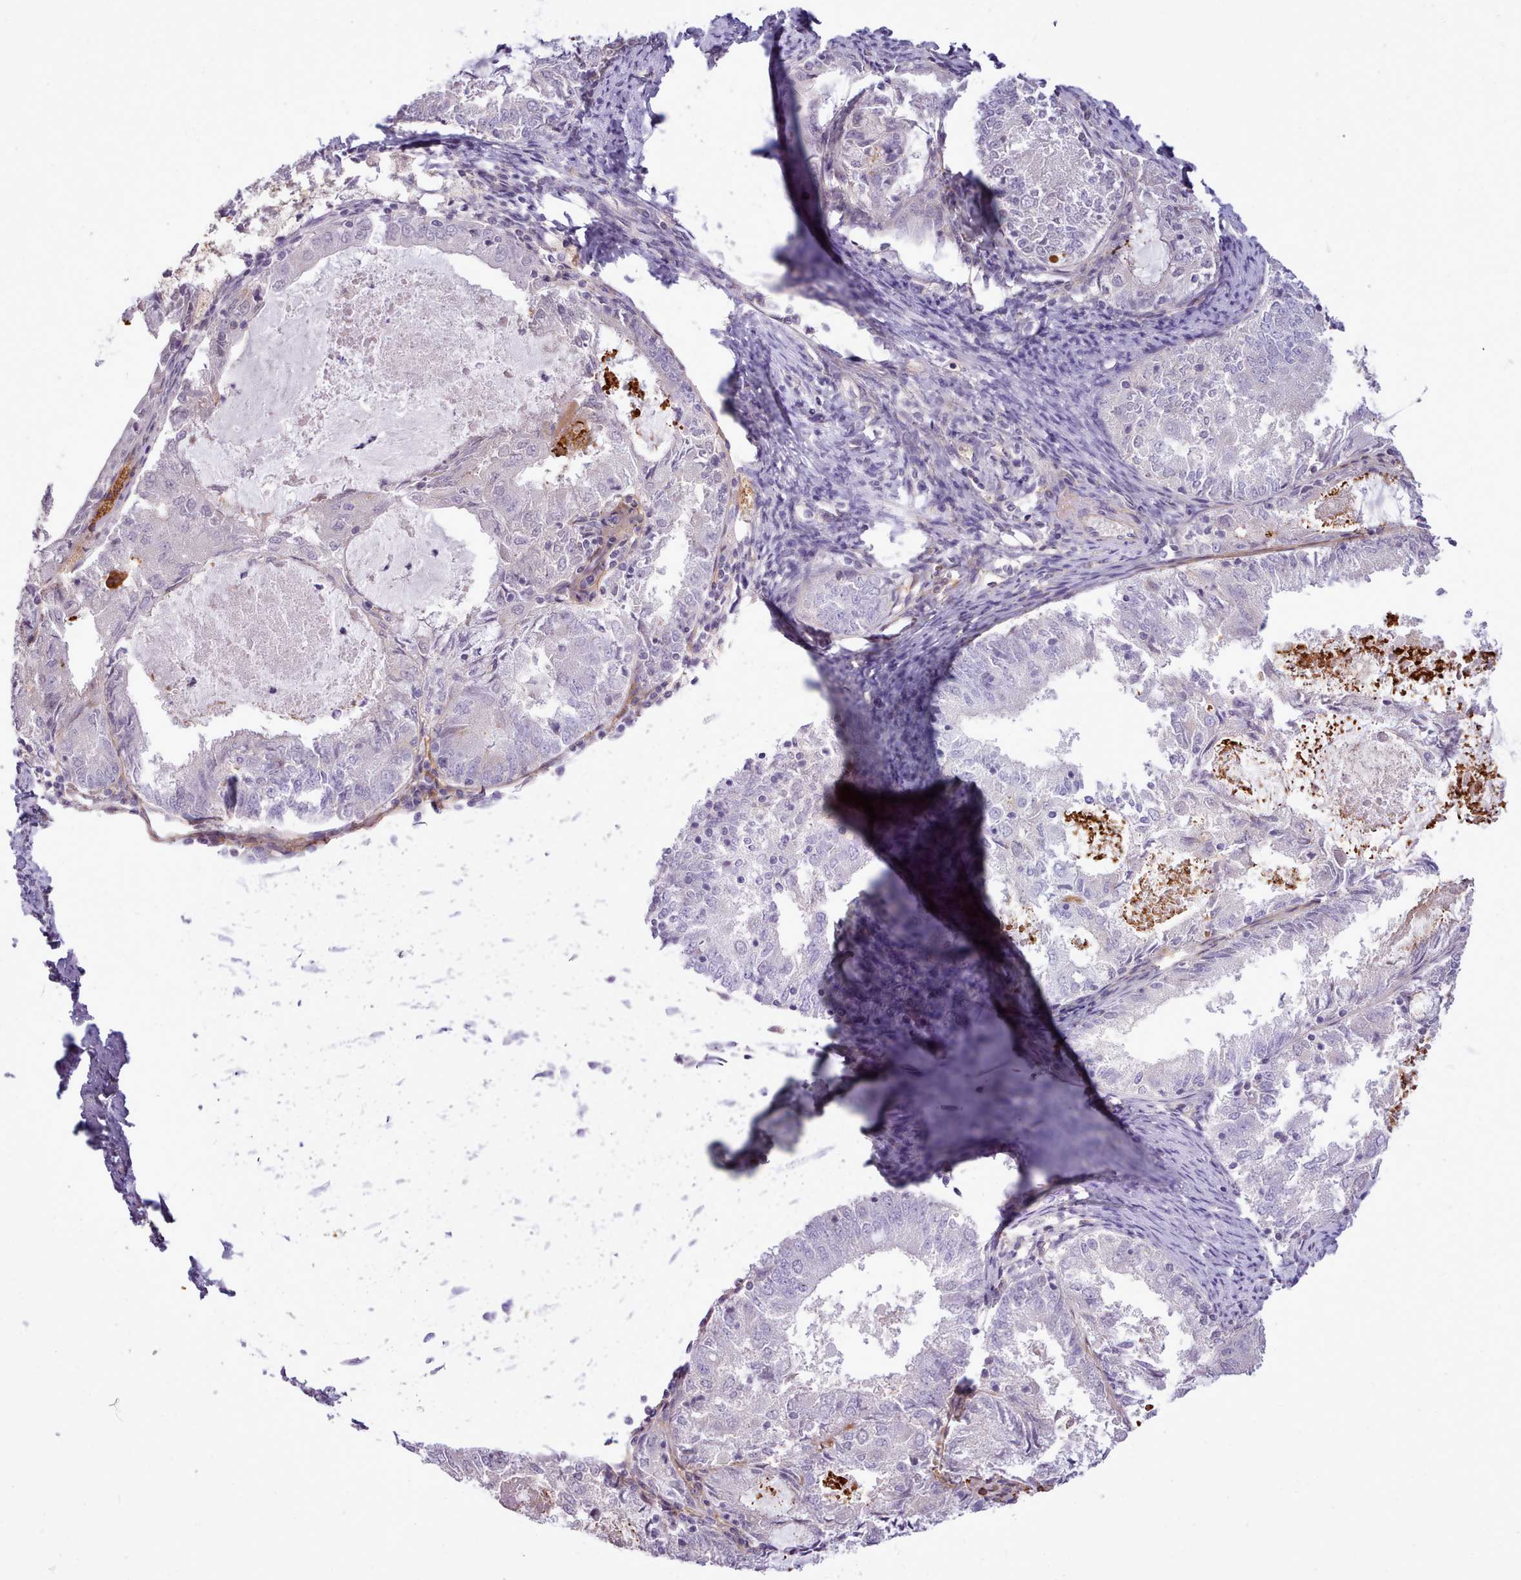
{"staining": {"intensity": "negative", "quantity": "none", "location": "none"}, "tissue": "endometrial cancer", "cell_type": "Tumor cells", "image_type": "cancer", "snomed": [{"axis": "morphology", "description": "Adenocarcinoma, NOS"}, {"axis": "topography", "description": "Endometrium"}], "caption": "Immunohistochemistry (IHC) image of neoplastic tissue: adenocarcinoma (endometrial) stained with DAB (3,3'-diaminobenzidine) exhibits no significant protein positivity in tumor cells. (DAB immunohistochemistry (IHC) visualized using brightfield microscopy, high magnification).", "gene": "CYP2A13", "patient": {"sex": "female", "age": 57}}